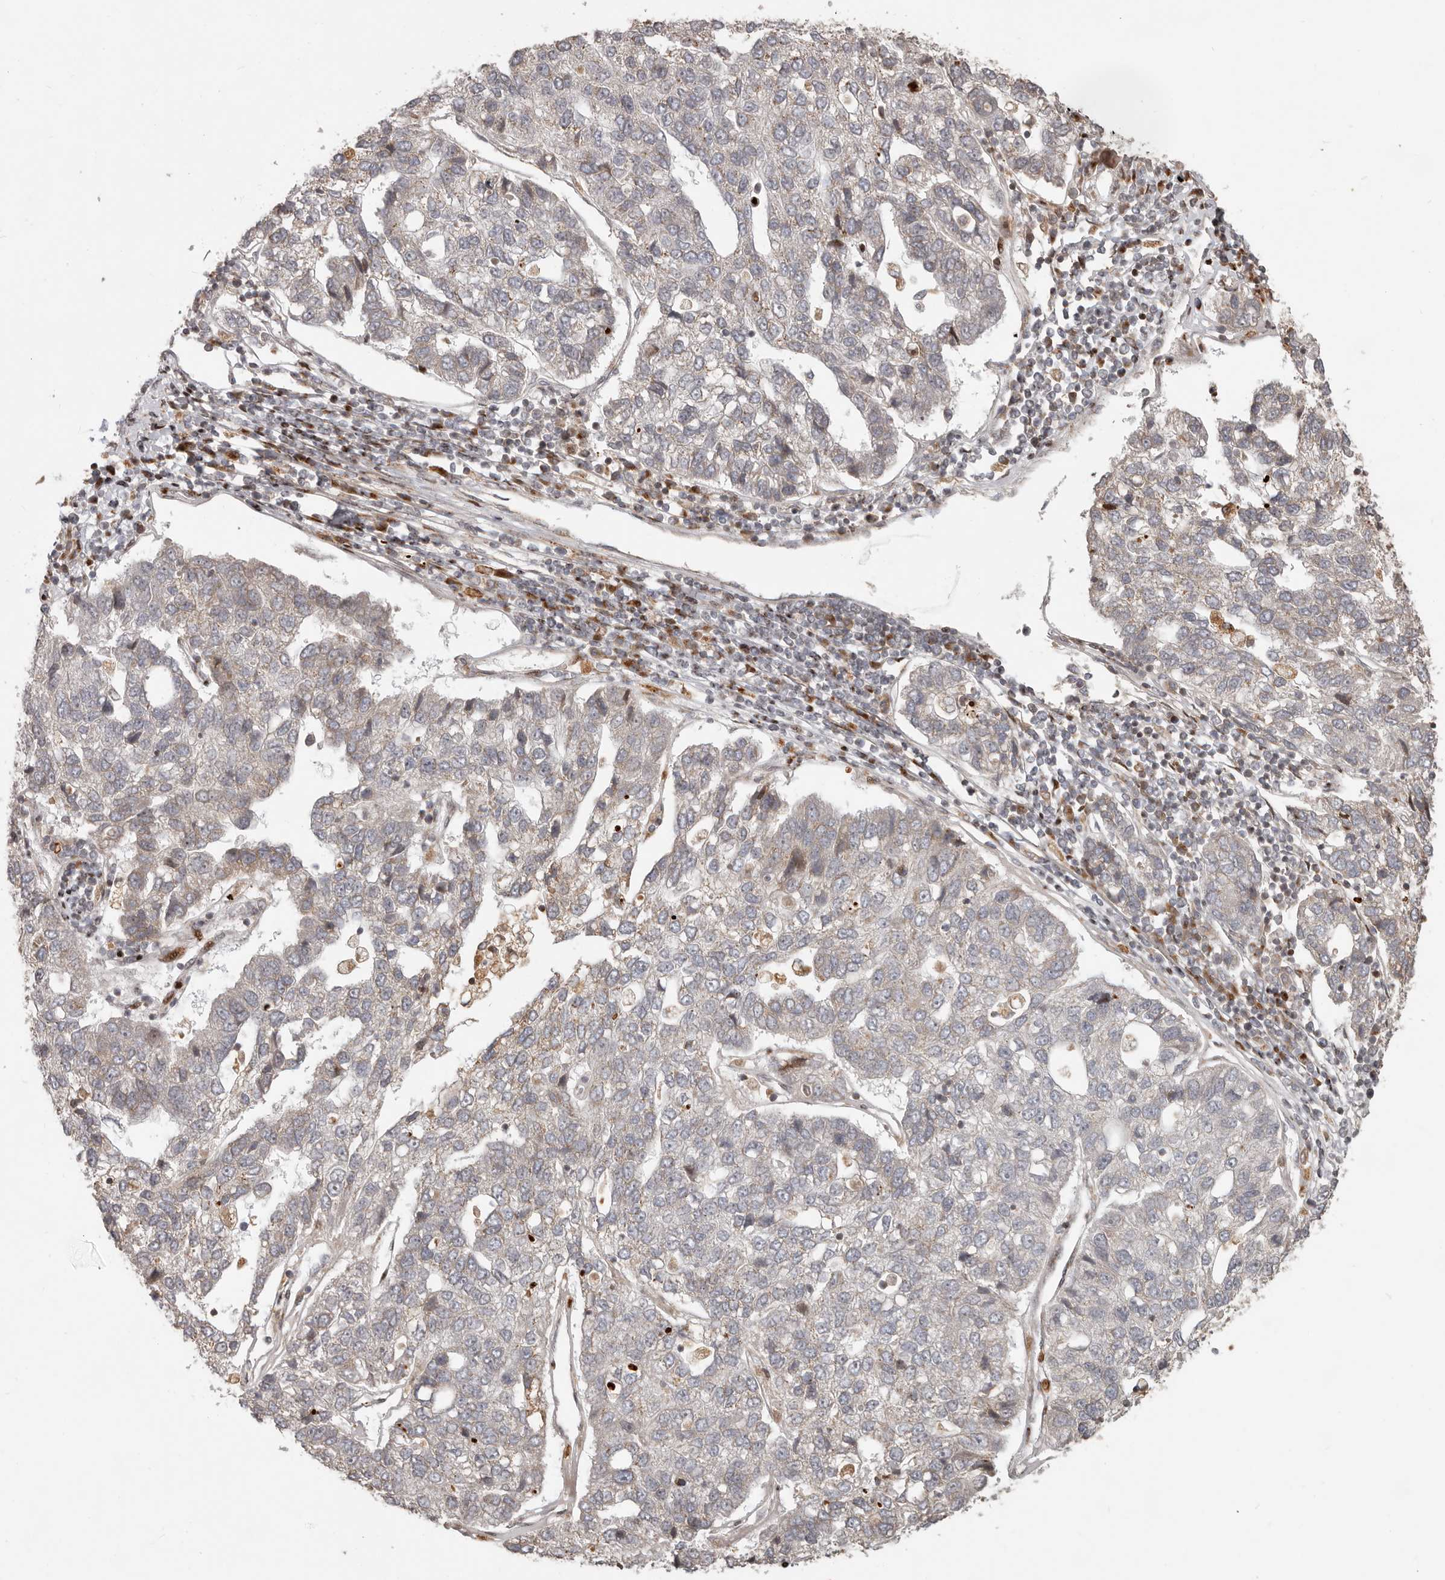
{"staining": {"intensity": "negative", "quantity": "none", "location": "none"}, "tissue": "pancreatic cancer", "cell_type": "Tumor cells", "image_type": "cancer", "snomed": [{"axis": "morphology", "description": "Adenocarcinoma, NOS"}, {"axis": "topography", "description": "Pancreas"}], "caption": "Immunohistochemistry photomicrograph of neoplastic tissue: pancreatic adenocarcinoma stained with DAB (3,3'-diaminobenzidine) exhibits no significant protein positivity in tumor cells.", "gene": "TRIM4", "patient": {"sex": "female", "age": 61}}